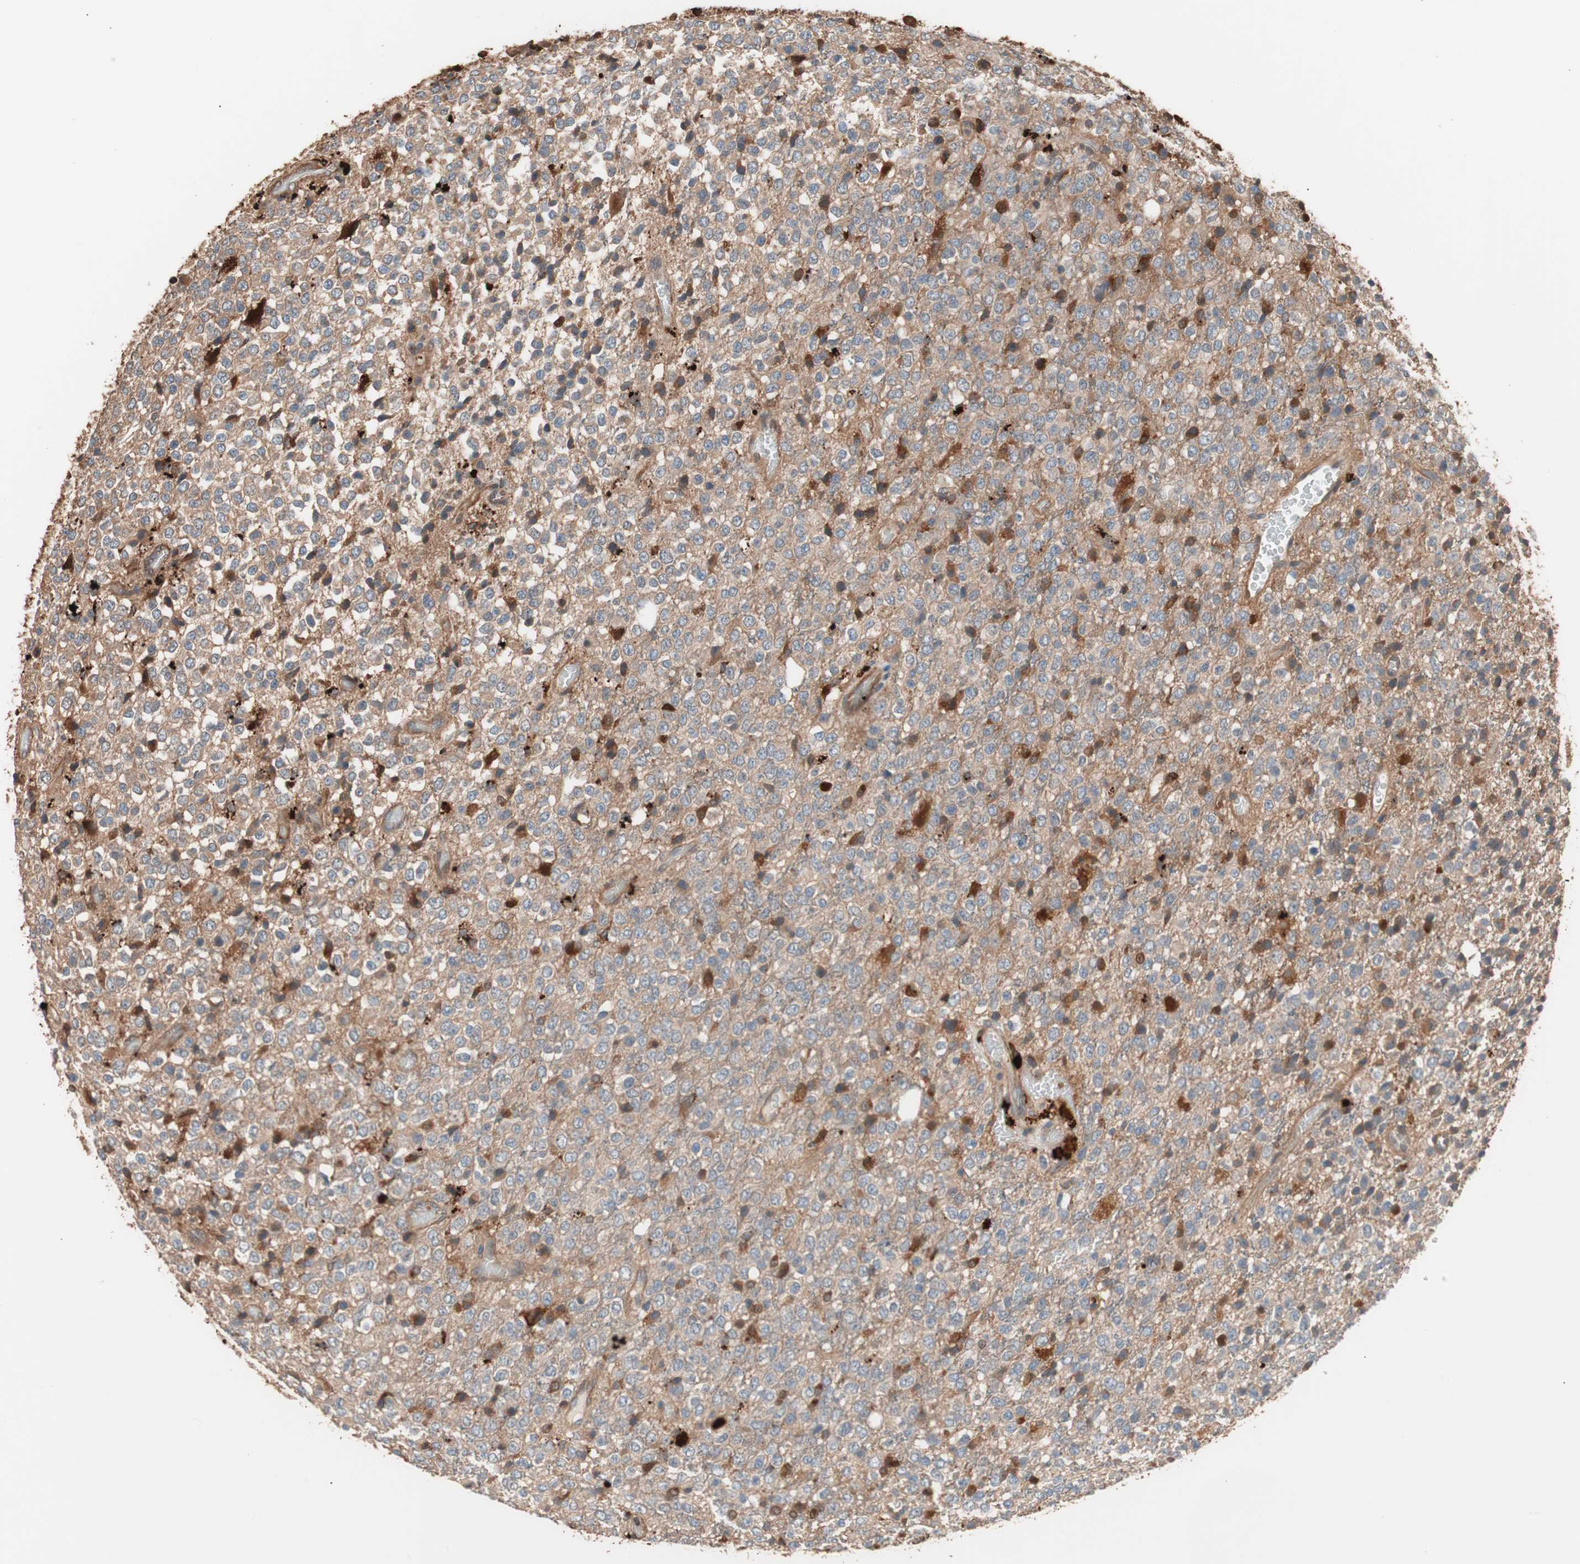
{"staining": {"intensity": "moderate", "quantity": ">75%", "location": "cytoplasmic/membranous"}, "tissue": "glioma", "cell_type": "Tumor cells", "image_type": "cancer", "snomed": [{"axis": "morphology", "description": "Glioma, malignant, High grade"}, {"axis": "topography", "description": "pancreas cauda"}], "caption": "This is an image of immunohistochemistry (IHC) staining of glioma, which shows moderate positivity in the cytoplasmic/membranous of tumor cells.", "gene": "CCT3", "patient": {"sex": "male", "age": 60}}